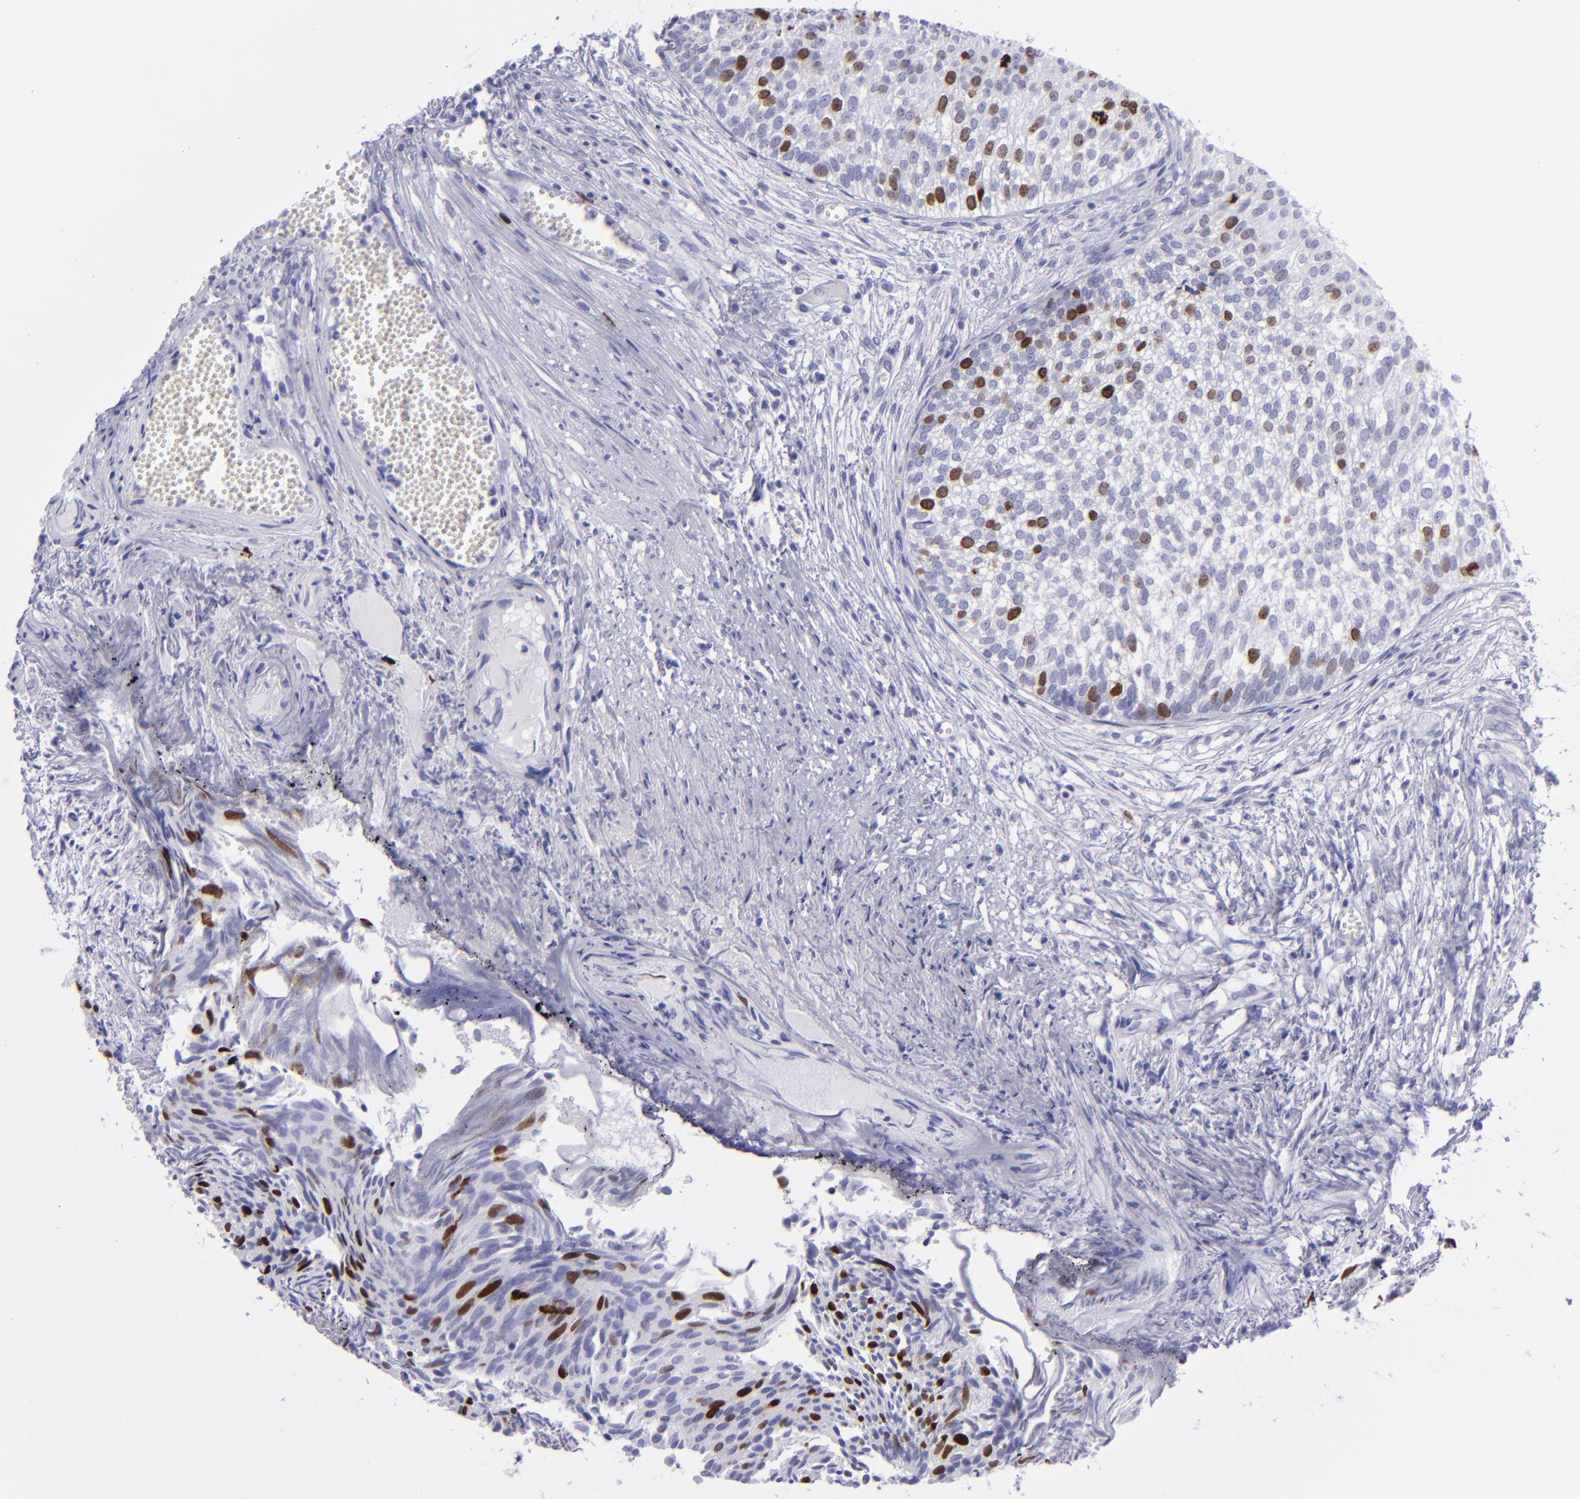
{"staining": {"intensity": "strong", "quantity": "<25%", "location": "nuclear"}, "tissue": "urothelial cancer", "cell_type": "Tumor cells", "image_type": "cancer", "snomed": [{"axis": "morphology", "description": "Urothelial carcinoma, Low grade"}, {"axis": "topography", "description": "Urinary bladder"}], "caption": "Tumor cells exhibit medium levels of strong nuclear staining in about <25% of cells in low-grade urothelial carcinoma.", "gene": "TOP2A", "patient": {"sex": "male", "age": 84}}